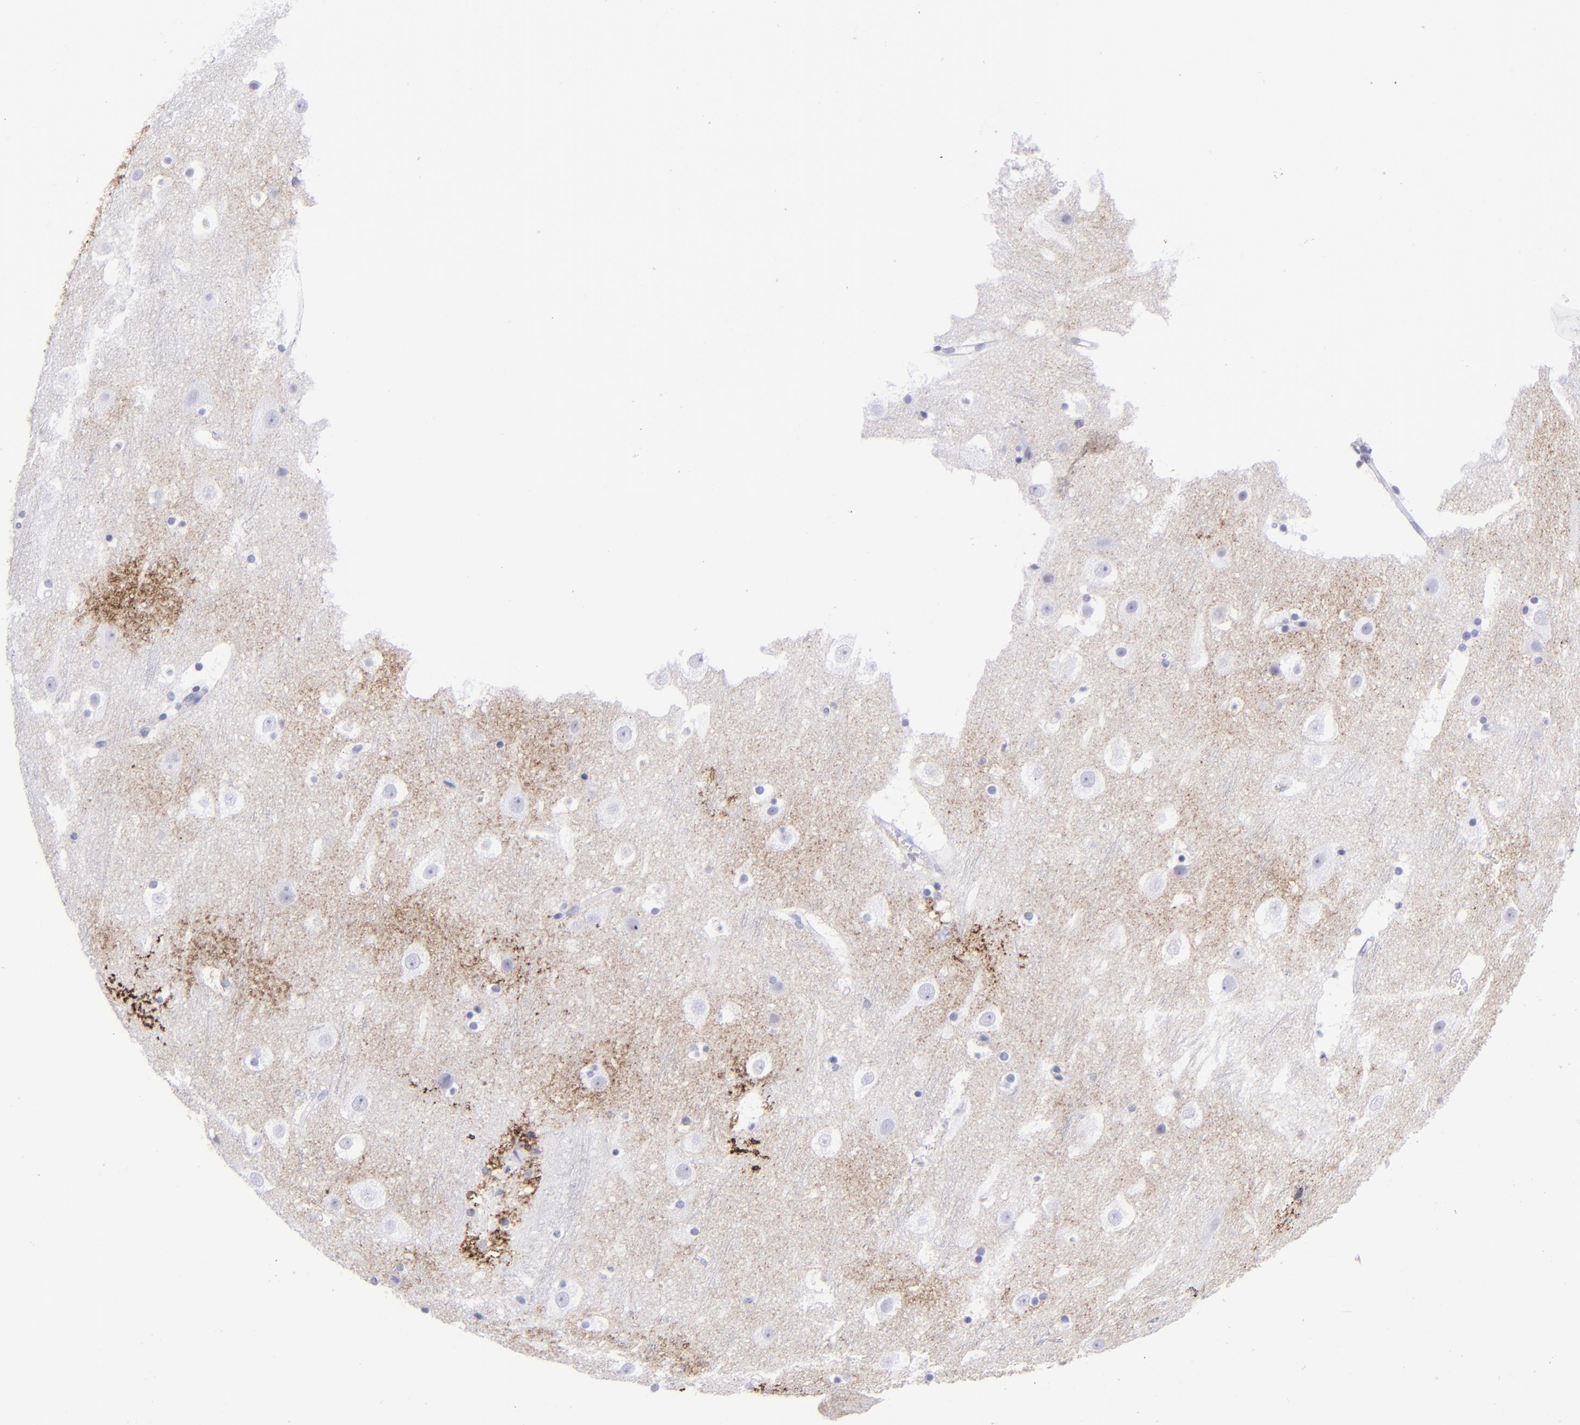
{"staining": {"intensity": "negative", "quantity": "none", "location": "none"}, "tissue": "cerebral cortex", "cell_type": "Endothelial cells", "image_type": "normal", "snomed": [{"axis": "morphology", "description": "Normal tissue, NOS"}, {"axis": "topography", "description": "Cerebral cortex"}], "caption": "DAB (3,3'-diaminobenzidine) immunohistochemical staining of normal human cerebral cortex demonstrates no significant staining in endothelial cells.", "gene": "SLC1A3", "patient": {"sex": "male", "age": 45}}